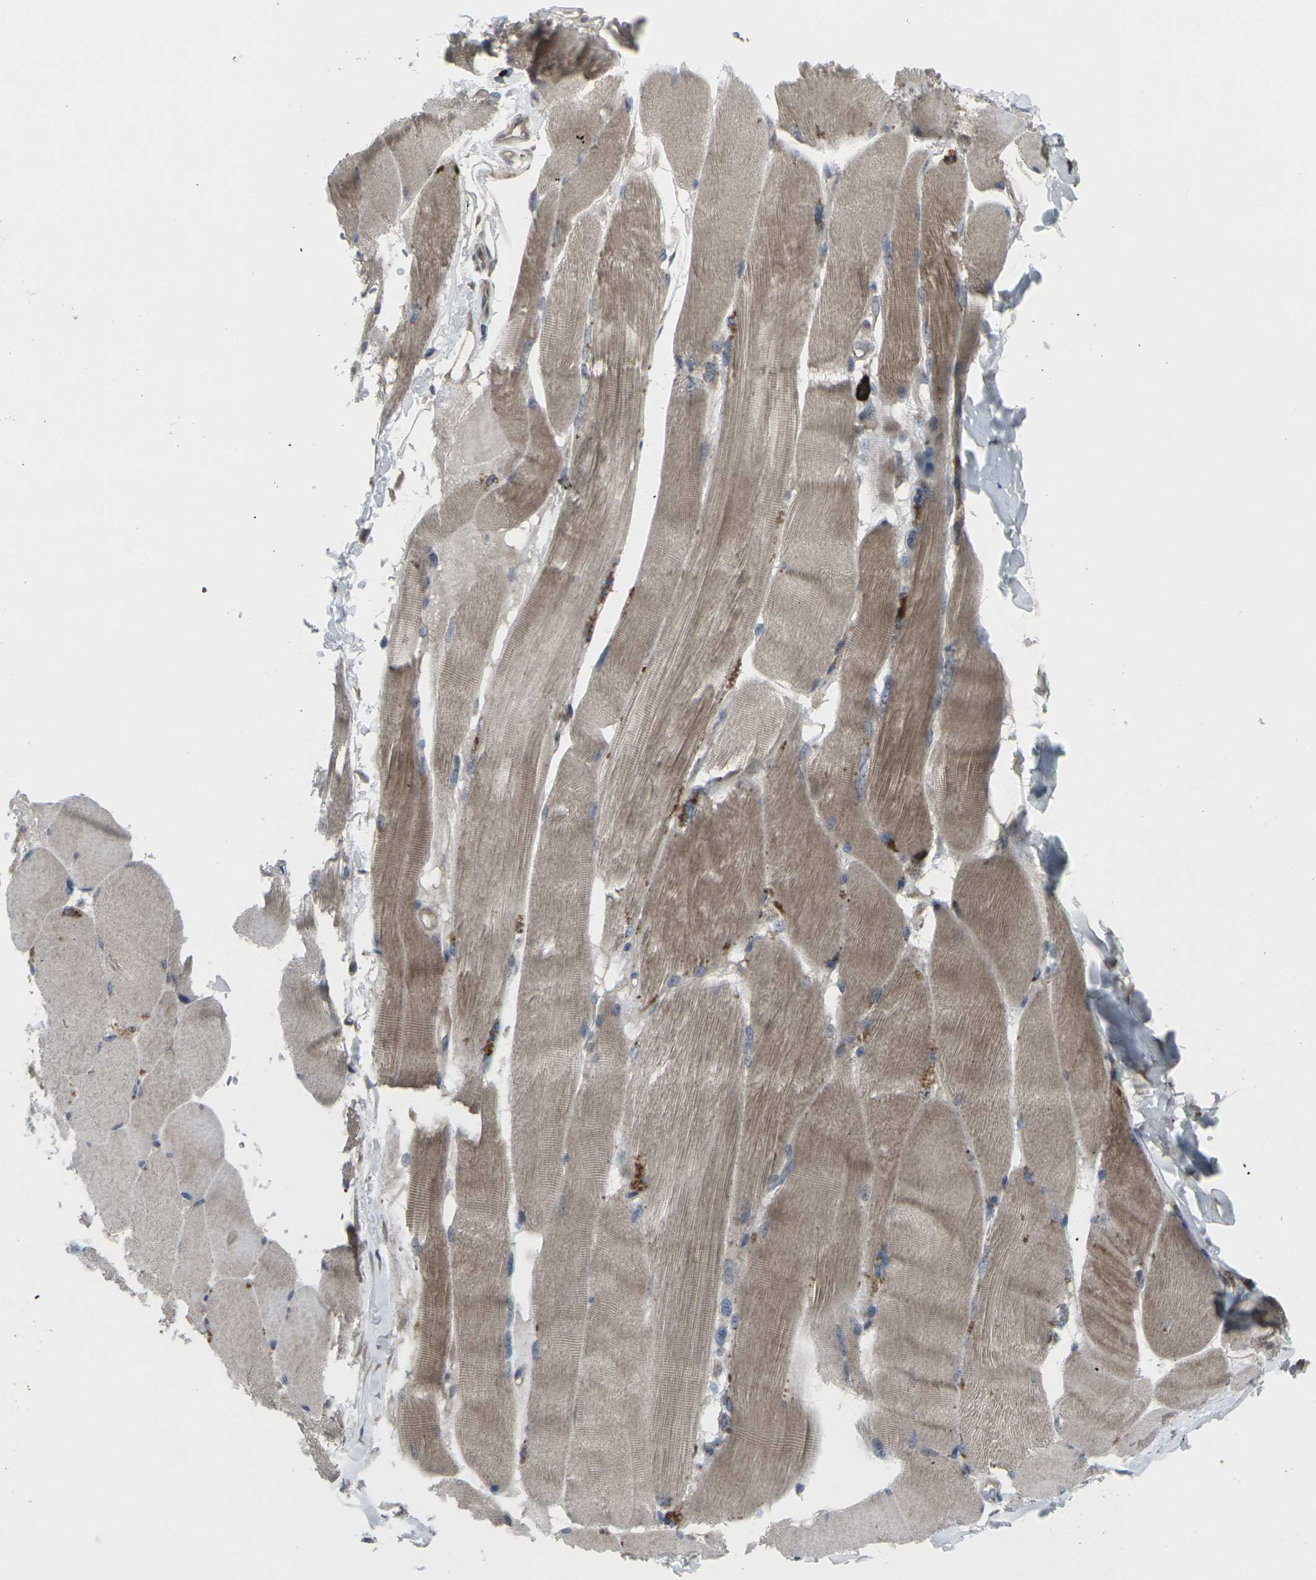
{"staining": {"intensity": "moderate", "quantity": ">75%", "location": "cytoplasmic/membranous"}, "tissue": "skeletal muscle", "cell_type": "Myocytes", "image_type": "normal", "snomed": [{"axis": "morphology", "description": "Normal tissue, NOS"}, {"axis": "topography", "description": "Skin"}, {"axis": "topography", "description": "Skeletal muscle"}], "caption": "Immunohistochemistry micrograph of unremarkable skeletal muscle: human skeletal muscle stained using IHC shows medium levels of moderate protein expression localized specifically in the cytoplasmic/membranous of myocytes, appearing as a cytoplasmic/membranous brown color.", "gene": "CCR10", "patient": {"sex": "male", "age": 83}}